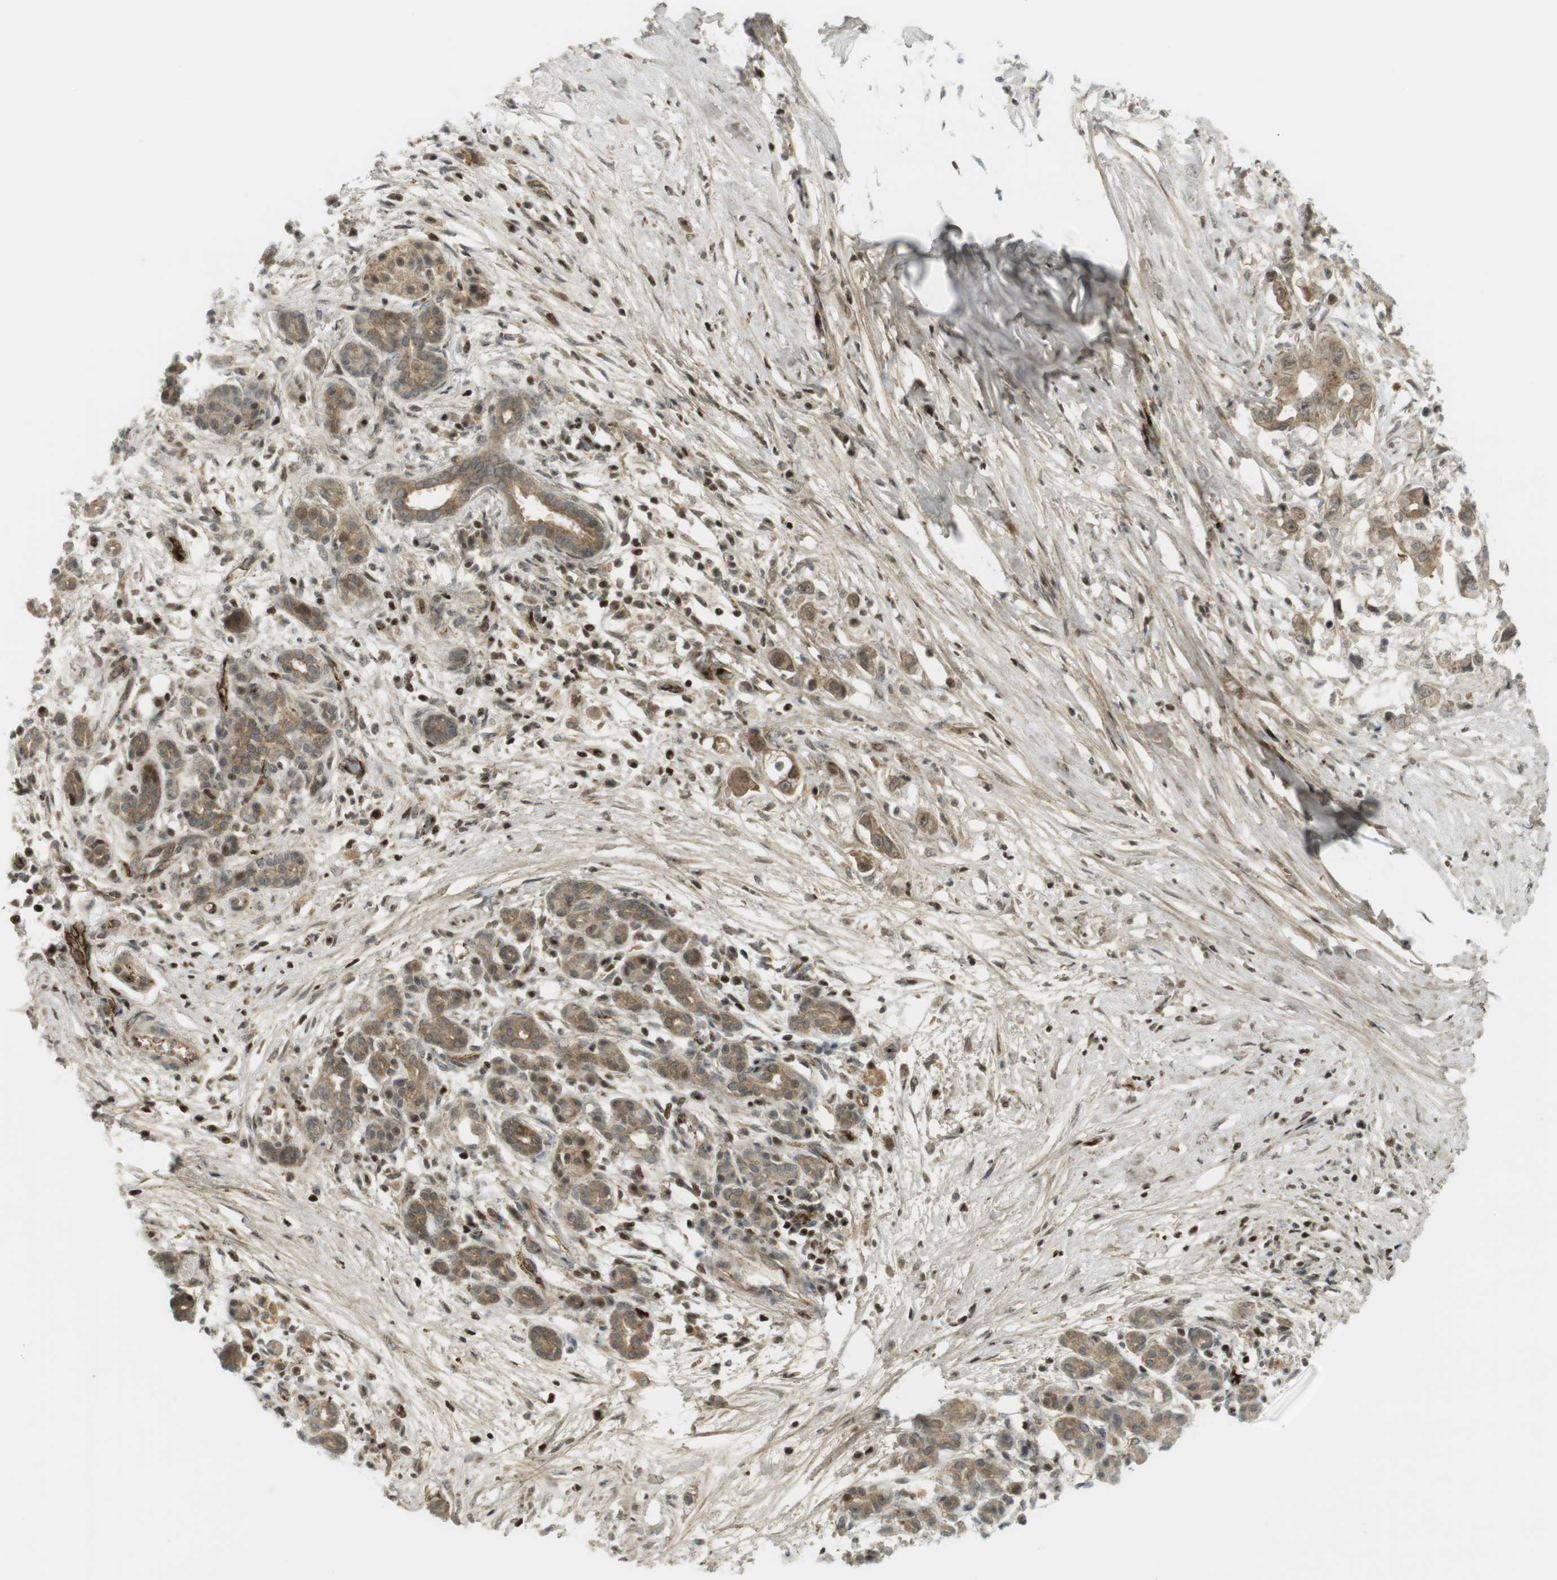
{"staining": {"intensity": "moderate", "quantity": ">75%", "location": "cytoplasmic/membranous,nuclear"}, "tissue": "pancreatic cancer", "cell_type": "Tumor cells", "image_type": "cancer", "snomed": [{"axis": "morphology", "description": "Adenocarcinoma, NOS"}, {"axis": "topography", "description": "Pancreas"}], "caption": "The immunohistochemical stain highlights moderate cytoplasmic/membranous and nuclear staining in tumor cells of pancreatic cancer tissue.", "gene": "PPP1R13B", "patient": {"sex": "male", "age": 77}}